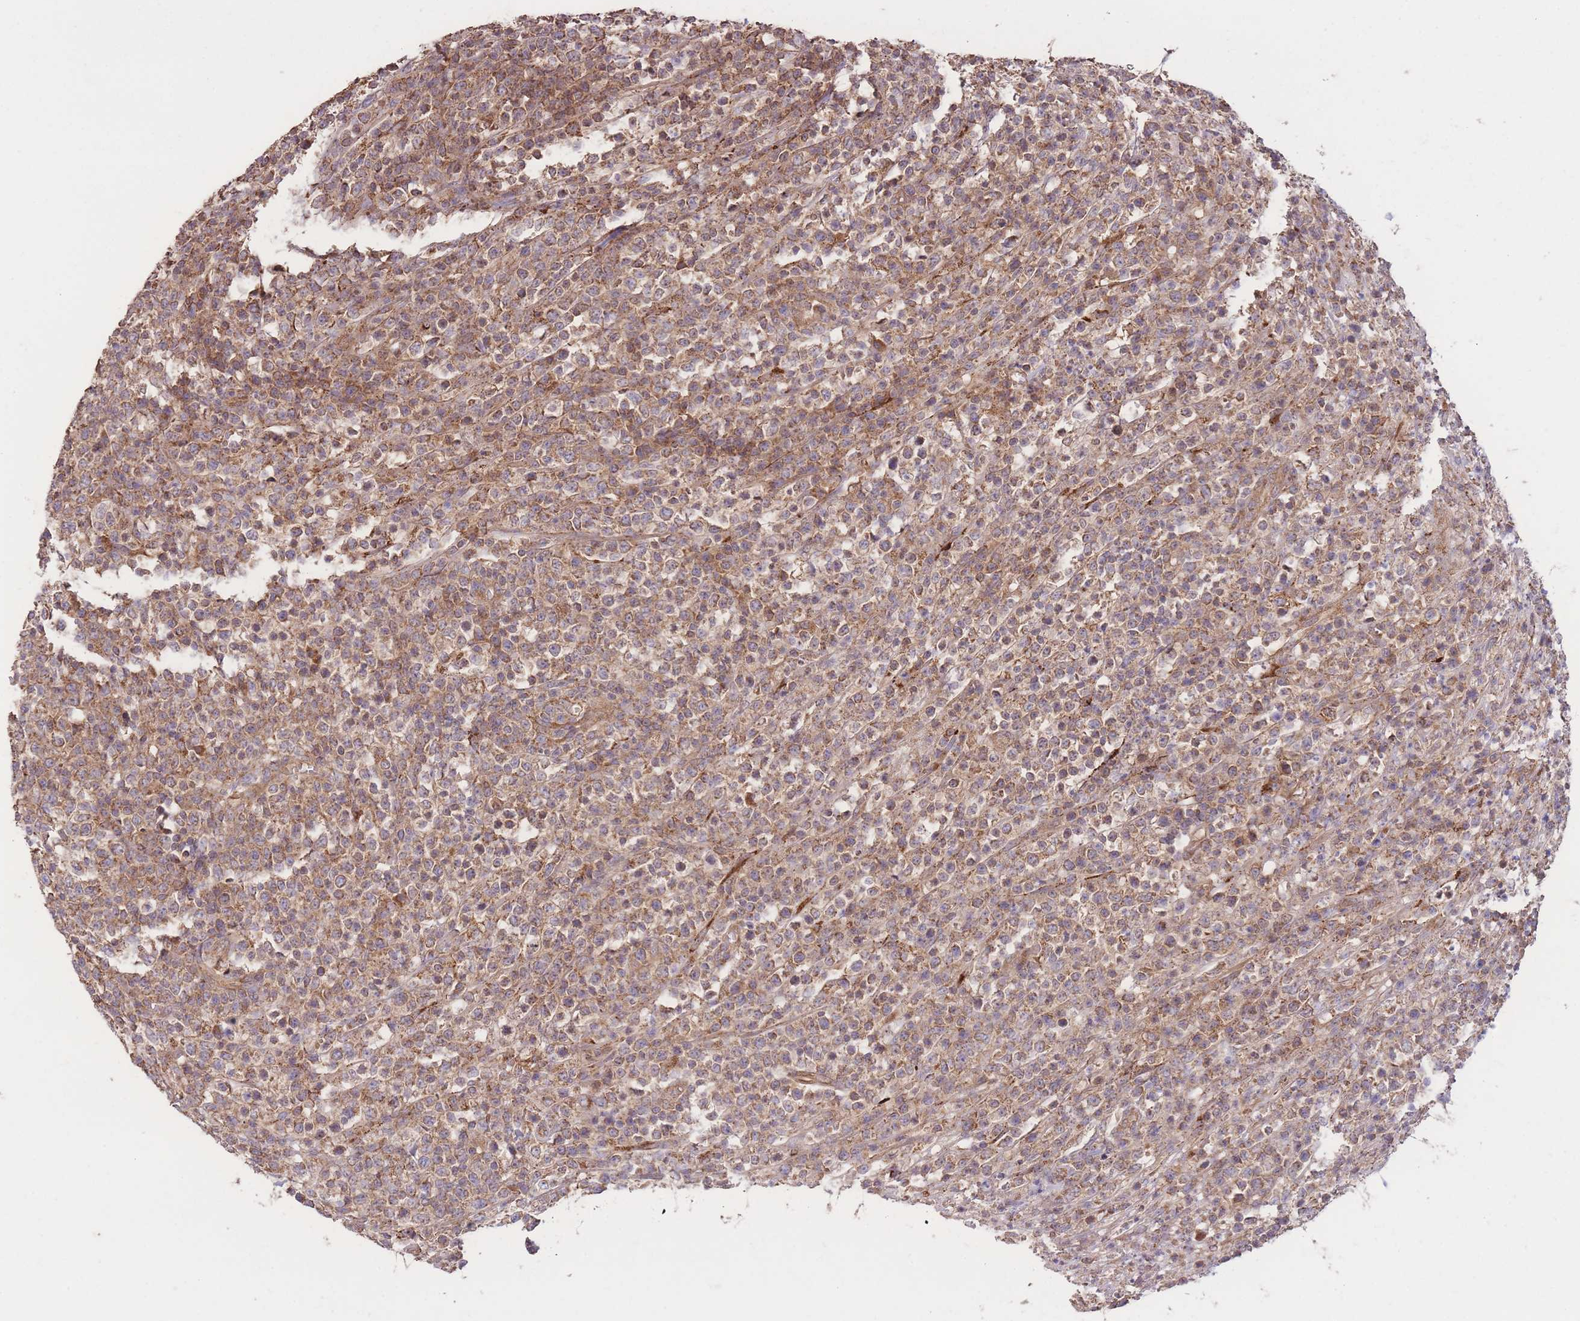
{"staining": {"intensity": "moderate", "quantity": ">75%", "location": "cytoplasmic/membranous"}, "tissue": "lymphoma", "cell_type": "Tumor cells", "image_type": "cancer", "snomed": [{"axis": "morphology", "description": "Malignant lymphoma, non-Hodgkin's type, High grade"}, {"axis": "topography", "description": "Colon"}], "caption": "Immunohistochemistry (IHC) micrograph of malignant lymphoma, non-Hodgkin's type (high-grade) stained for a protein (brown), which shows medium levels of moderate cytoplasmic/membranous staining in about >75% of tumor cells.", "gene": "EEF1AKMT1", "patient": {"sex": "female", "age": 53}}